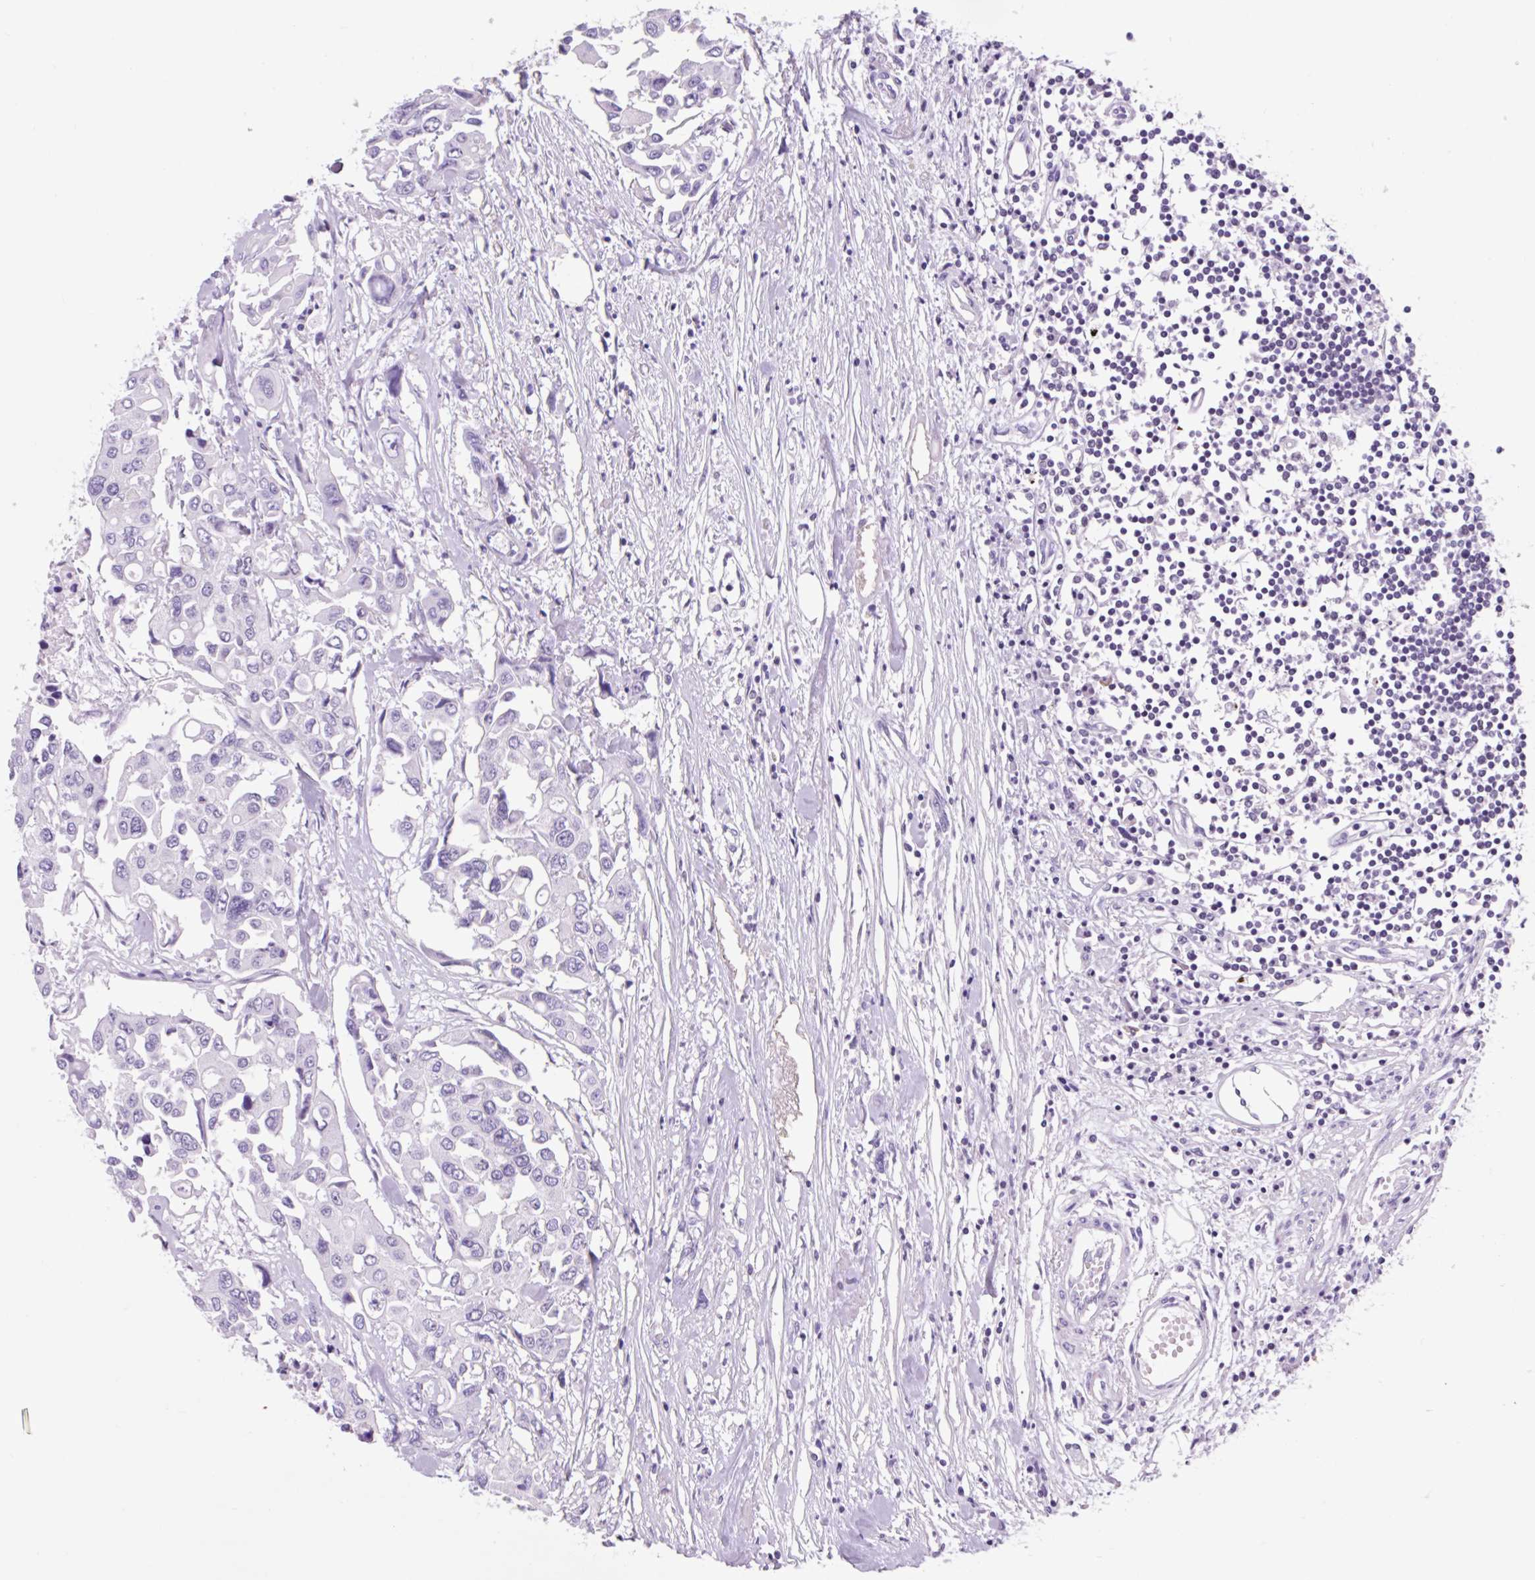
{"staining": {"intensity": "negative", "quantity": "none", "location": "none"}, "tissue": "colorectal cancer", "cell_type": "Tumor cells", "image_type": "cancer", "snomed": [{"axis": "morphology", "description": "Adenocarcinoma, NOS"}, {"axis": "topography", "description": "Colon"}], "caption": "Immunohistochemistry (IHC) micrograph of neoplastic tissue: colorectal cancer stained with DAB exhibits no significant protein expression in tumor cells.", "gene": "VPREB1", "patient": {"sex": "male", "age": 77}}